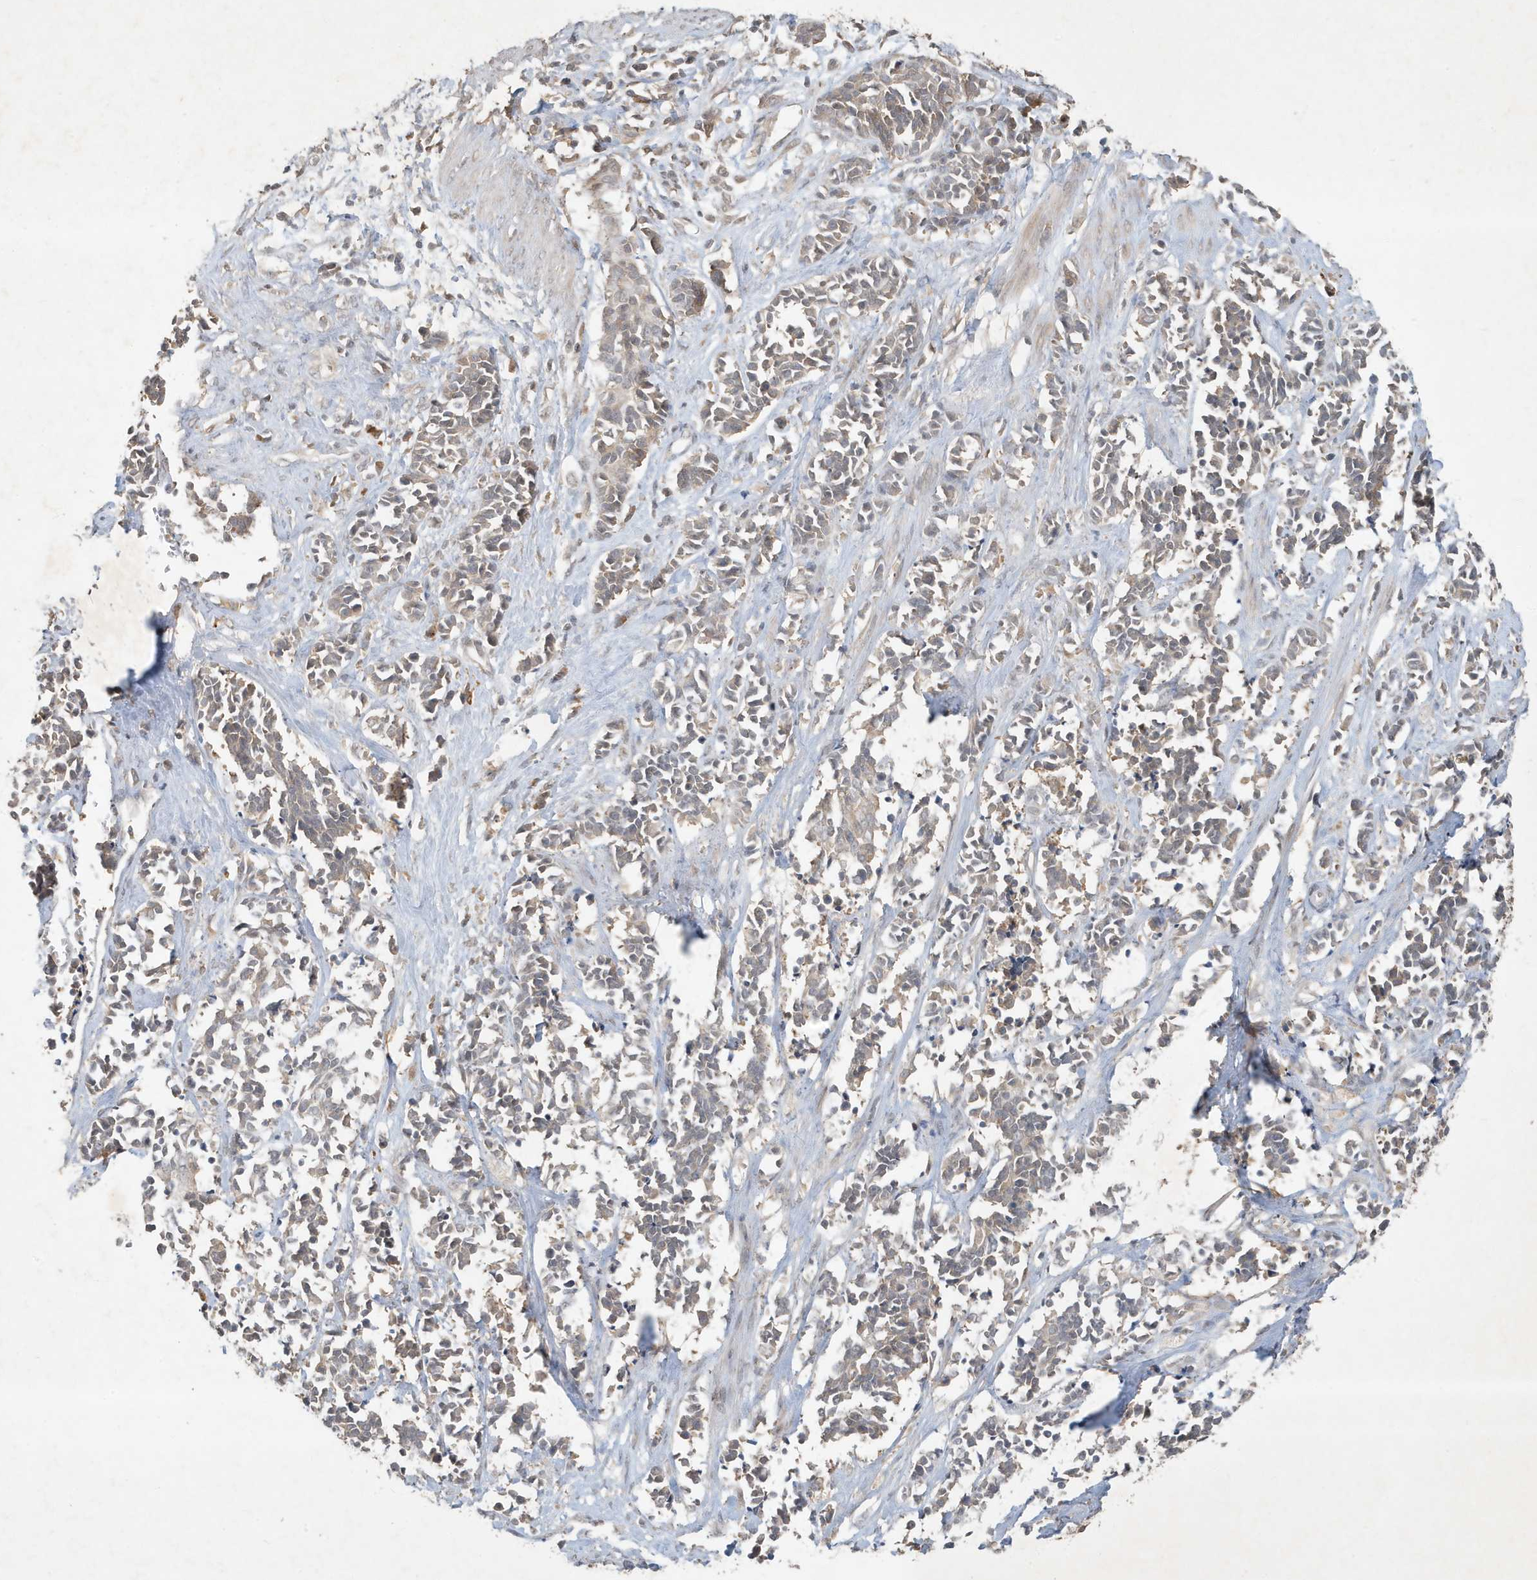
{"staining": {"intensity": "weak", "quantity": "<25%", "location": "cytoplasmic/membranous"}, "tissue": "cervical cancer", "cell_type": "Tumor cells", "image_type": "cancer", "snomed": [{"axis": "morphology", "description": "Squamous cell carcinoma, NOS"}, {"axis": "topography", "description": "Cervix"}], "caption": "Tumor cells show no significant protein positivity in cervical cancer.", "gene": "ABCB9", "patient": {"sex": "female", "age": 35}}